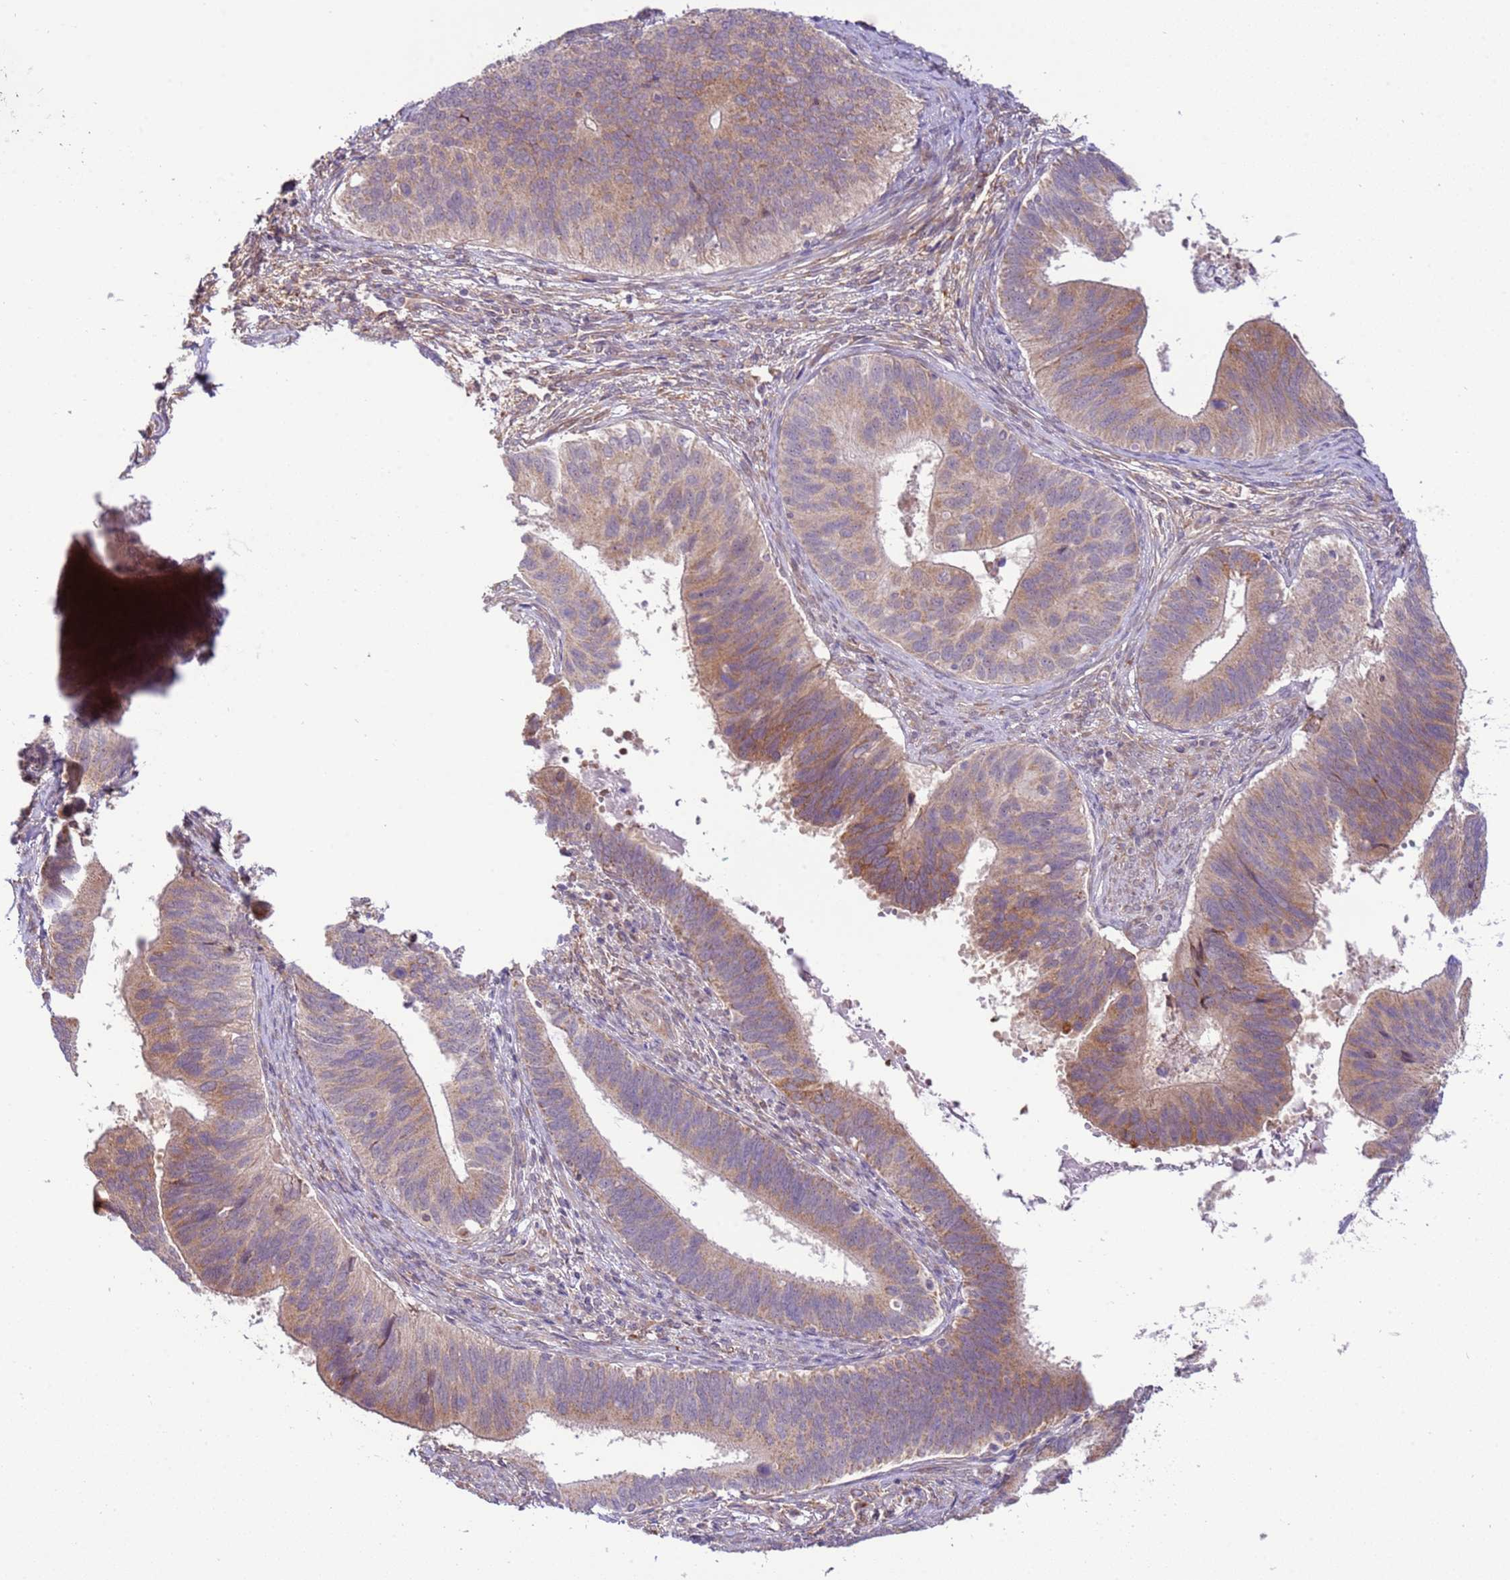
{"staining": {"intensity": "weak", "quantity": "25%-75%", "location": "cytoplasmic/membranous"}, "tissue": "cervical cancer", "cell_type": "Tumor cells", "image_type": "cancer", "snomed": [{"axis": "morphology", "description": "Adenocarcinoma, NOS"}, {"axis": "topography", "description": "Cervix"}], "caption": "DAB immunohistochemical staining of cervical adenocarcinoma demonstrates weak cytoplasmic/membranous protein positivity in approximately 25%-75% of tumor cells.", "gene": "SCARA3", "patient": {"sex": "female", "age": 42}}